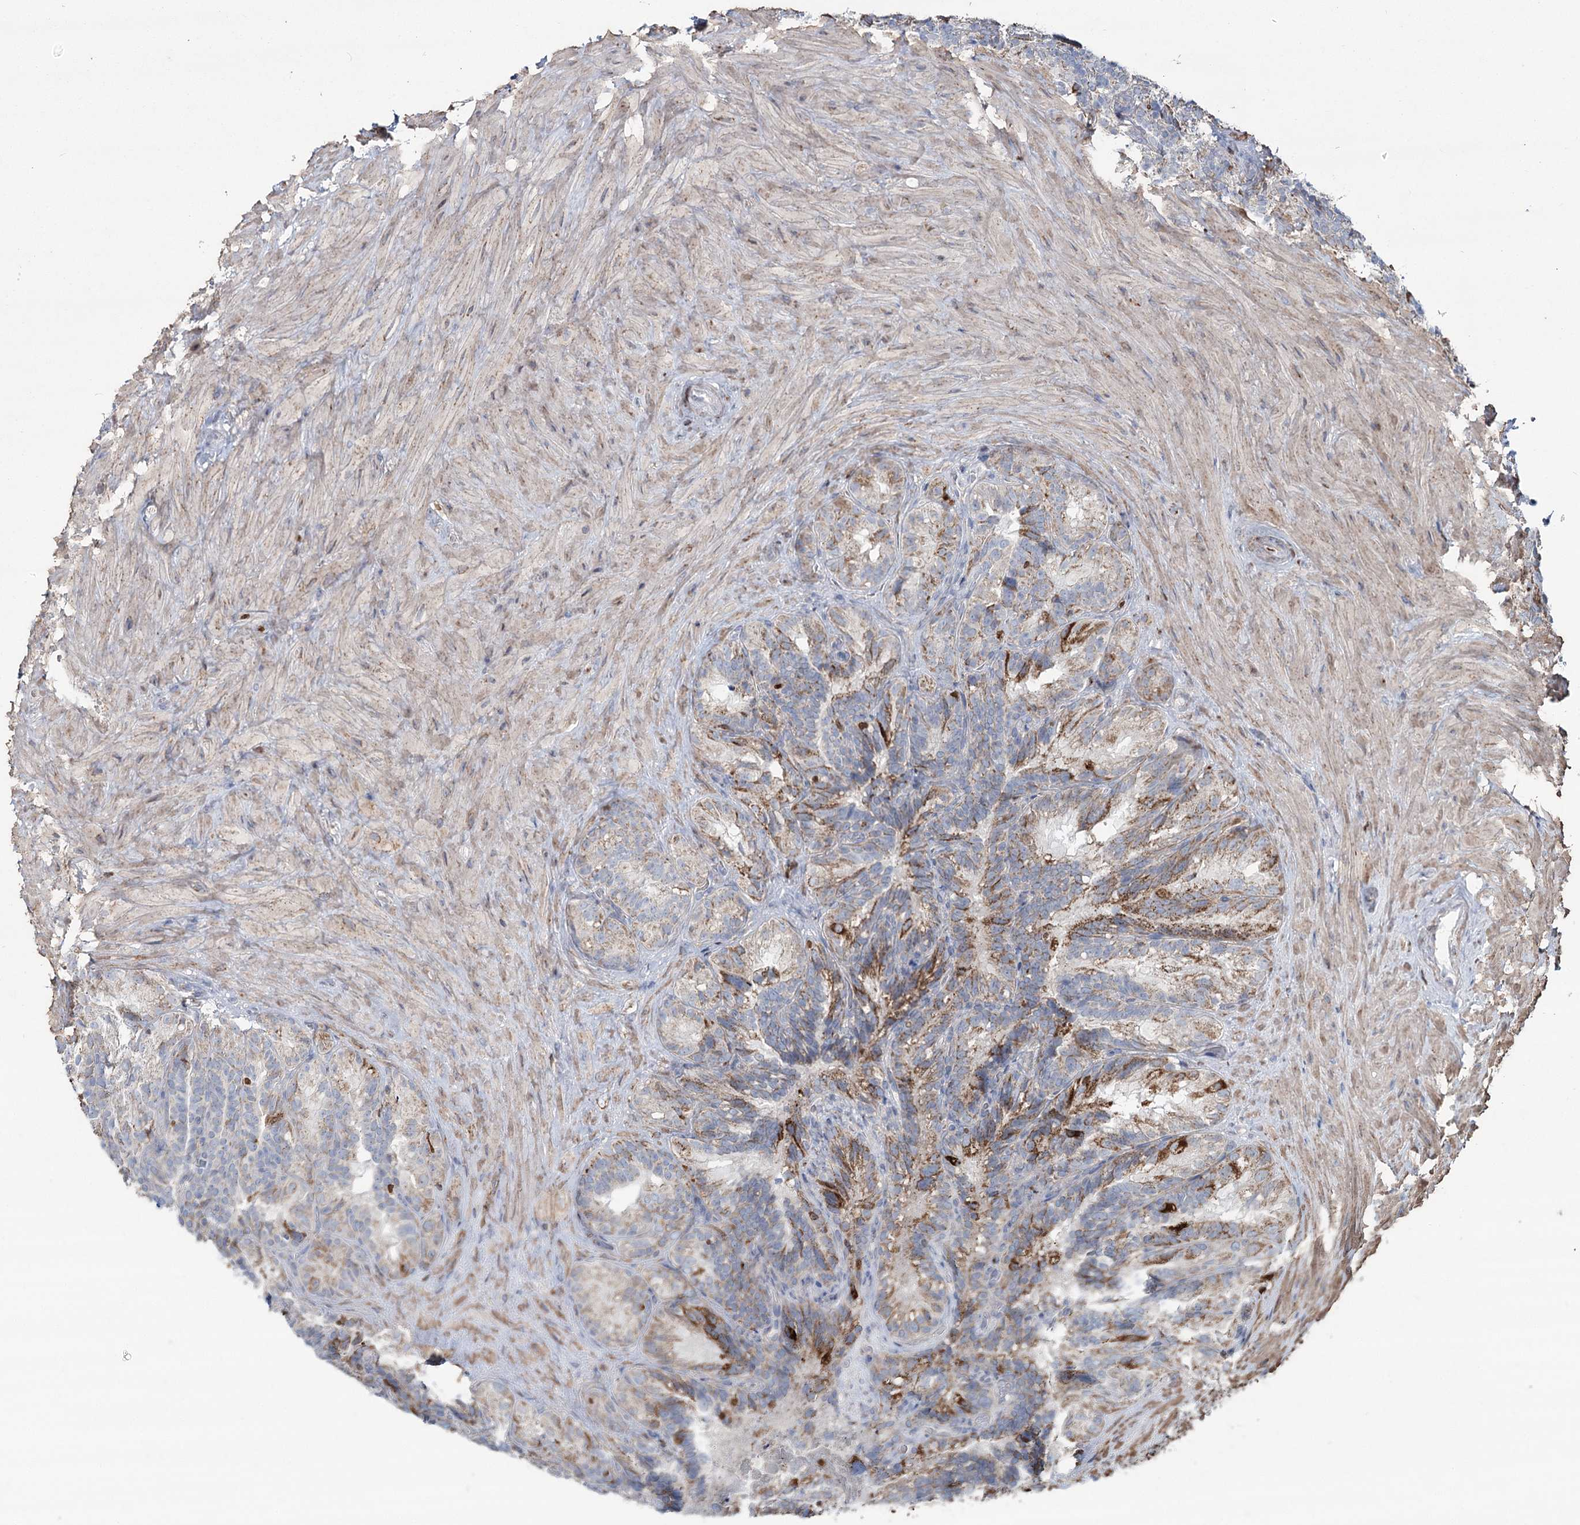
{"staining": {"intensity": "moderate", "quantity": ">75%", "location": "cytoplasmic/membranous"}, "tissue": "seminal vesicle", "cell_type": "Glandular cells", "image_type": "normal", "snomed": [{"axis": "morphology", "description": "Normal tissue, NOS"}, {"axis": "topography", "description": "Seminal veicle"}], "caption": "This photomicrograph exhibits immunohistochemistry (IHC) staining of unremarkable human seminal vesicle, with medium moderate cytoplasmic/membranous staining in approximately >75% of glandular cells.", "gene": "PDHX", "patient": {"sex": "male", "age": 60}}